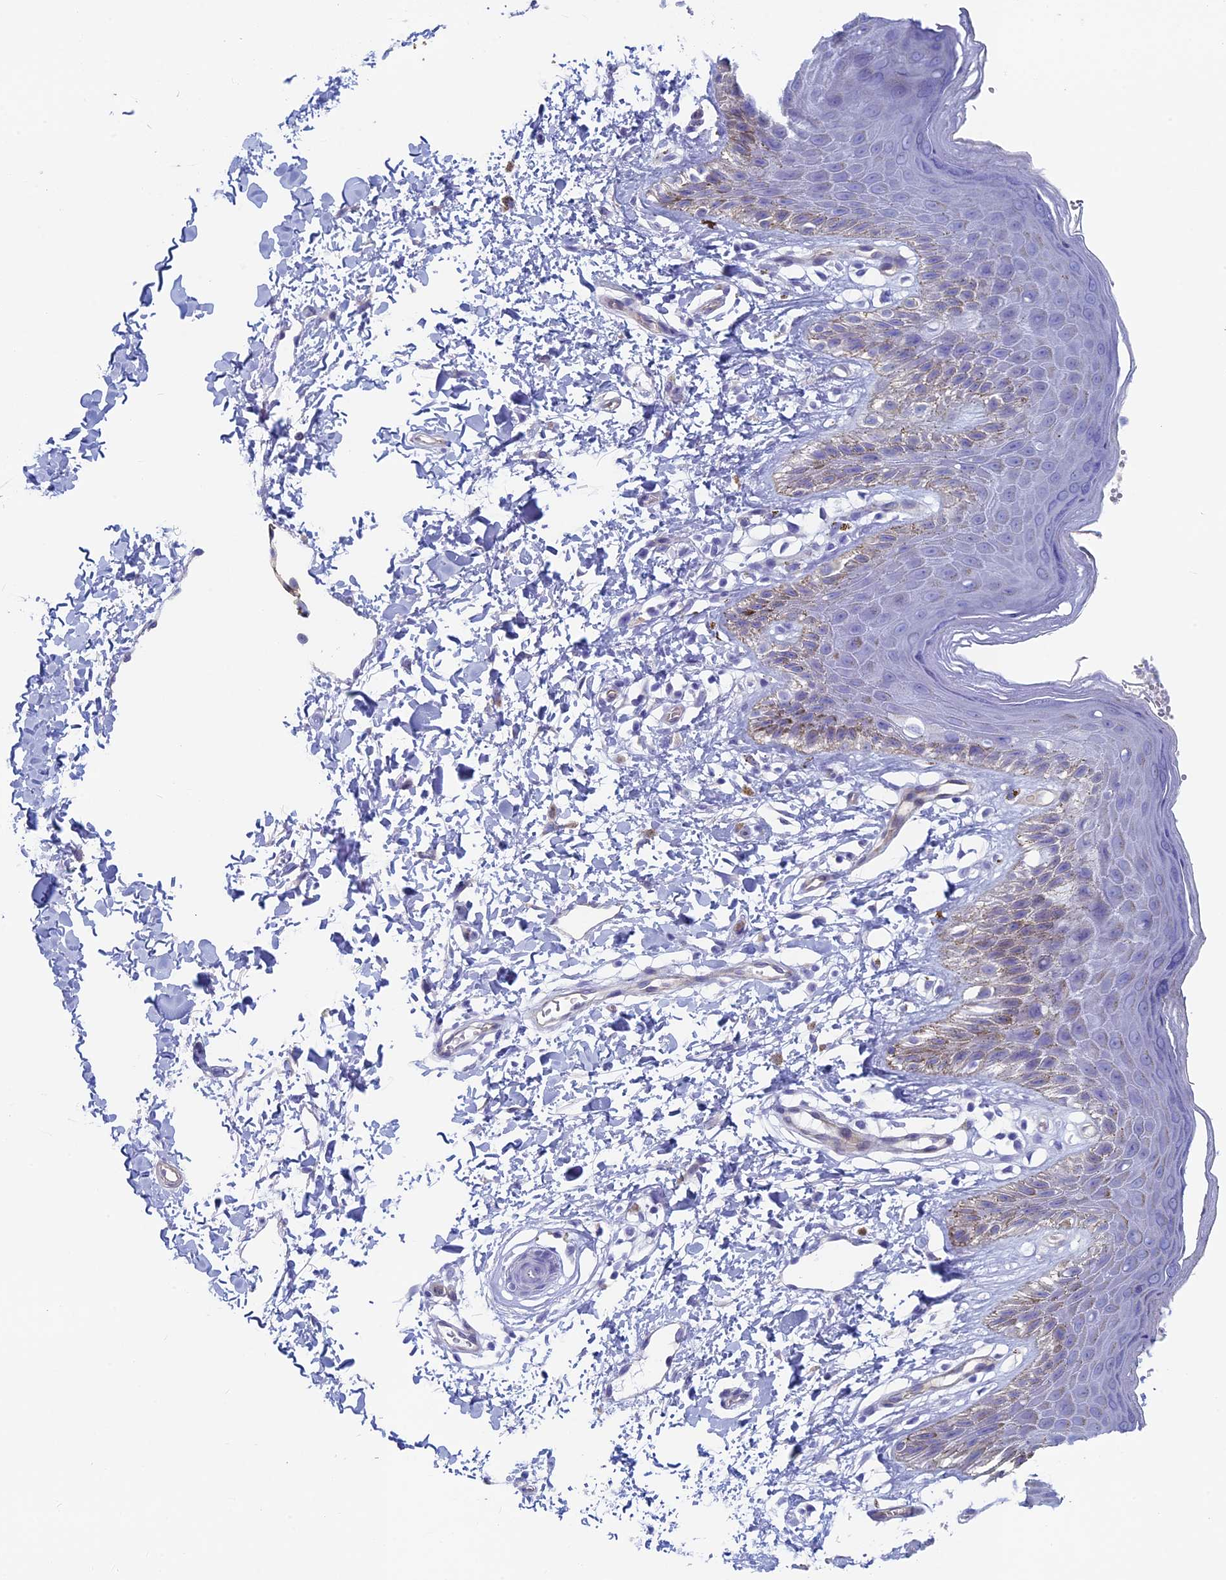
{"staining": {"intensity": "weak", "quantity": "<25%", "location": "cytoplasmic/membranous"}, "tissue": "skin", "cell_type": "Epidermal cells", "image_type": "normal", "snomed": [{"axis": "morphology", "description": "Normal tissue, NOS"}, {"axis": "topography", "description": "Anal"}], "caption": "This is a photomicrograph of immunohistochemistry (IHC) staining of normal skin, which shows no expression in epidermal cells.", "gene": "MAGEB6", "patient": {"sex": "male", "age": 44}}